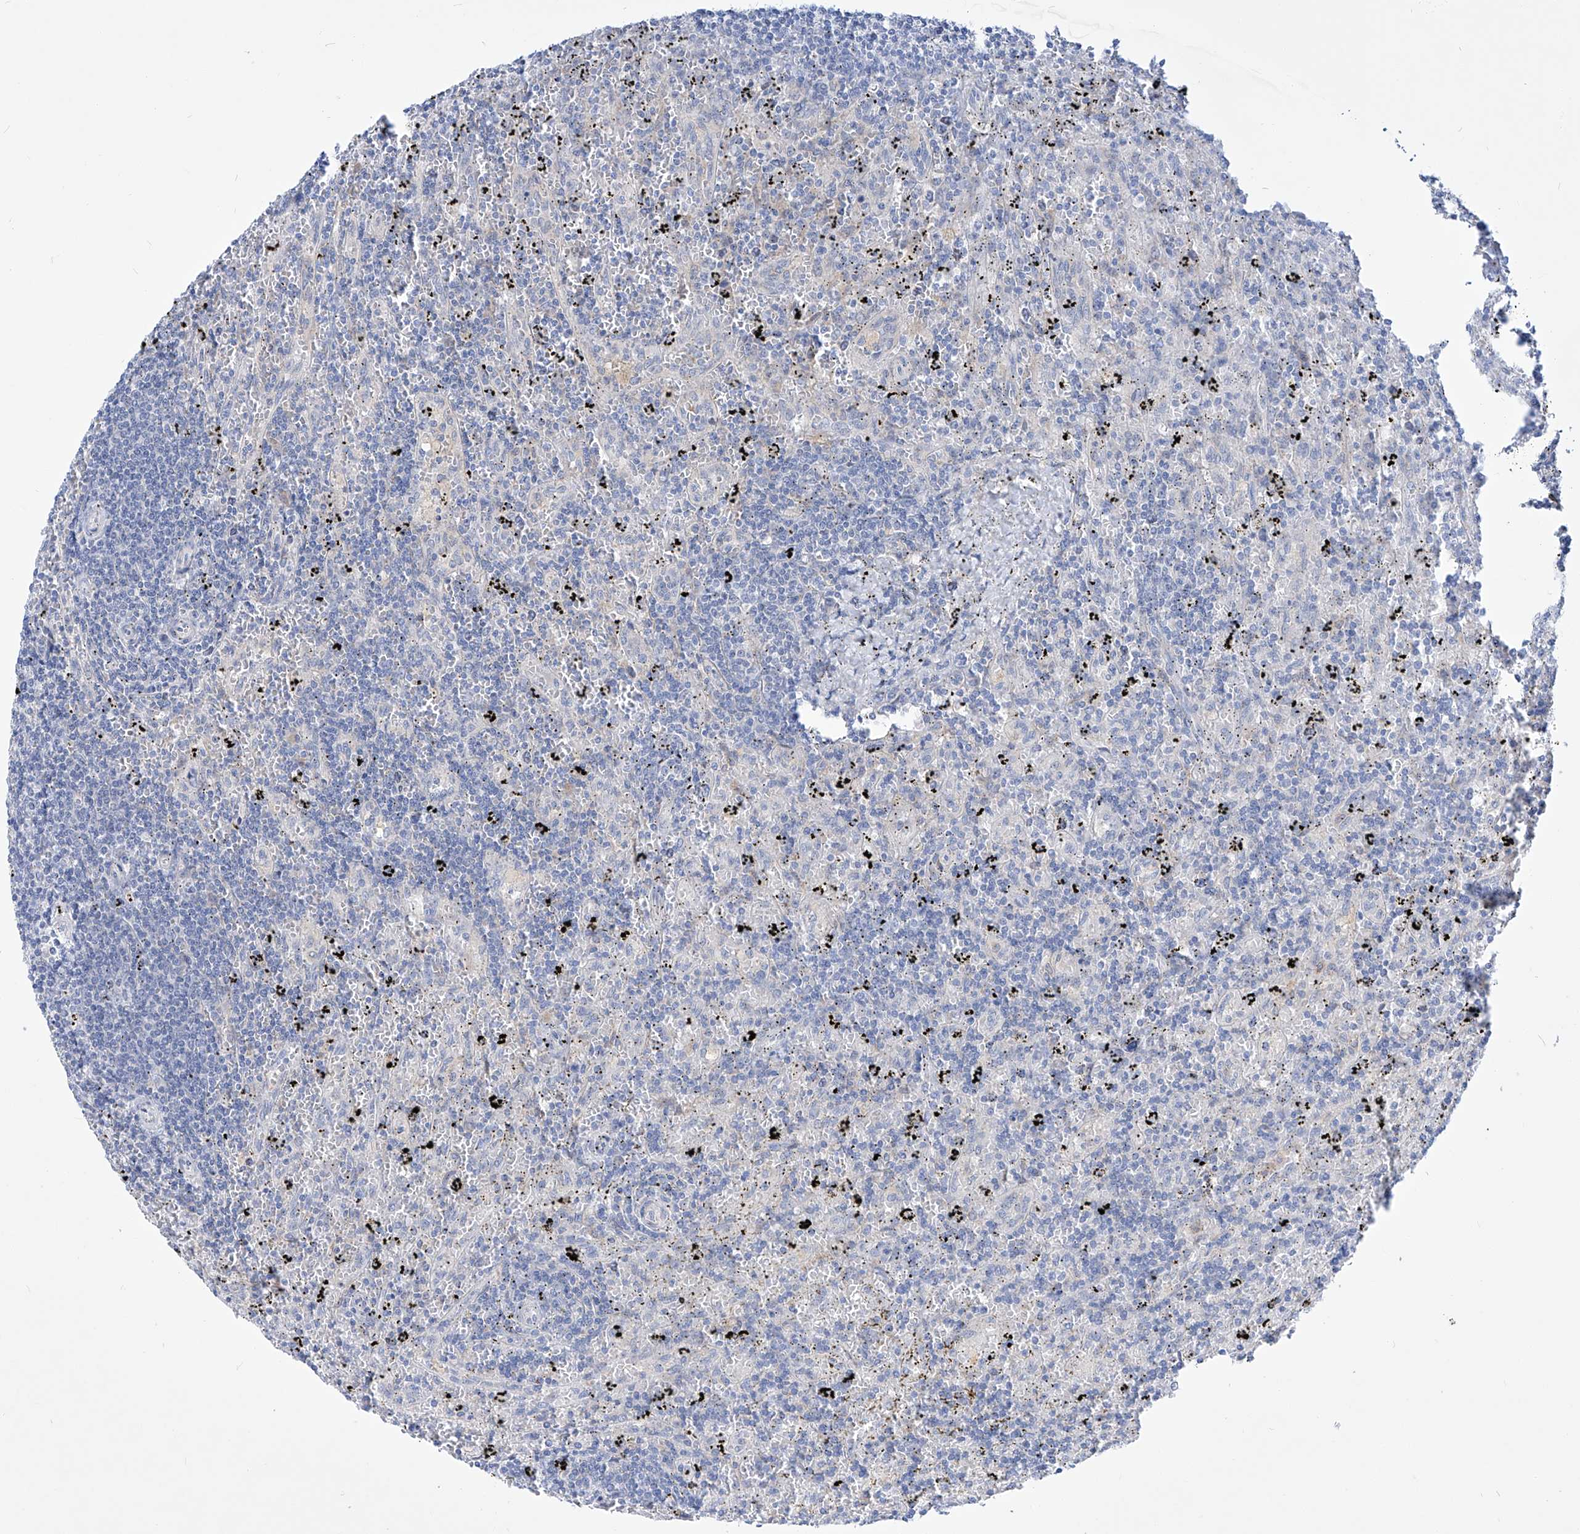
{"staining": {"intensity": "negative", "quantity": "none", "location": "none"}, "tissue": "lymphoma", "cell_type": "Tumor cells", "image_type": "cancer", "snomed": [{"axis": "morphology", "description": "Malignant lymphoma, non-Hodgkin's type, Low grade"}, {"axis": "topography", "description": "Spleen"}], "caption": "This is an immunohistochemistry (IHC) image of lymphoma. There is no expression in tumor cells.", "gene": "UFL1", "patient": {"sex": "male", "age": 76}}